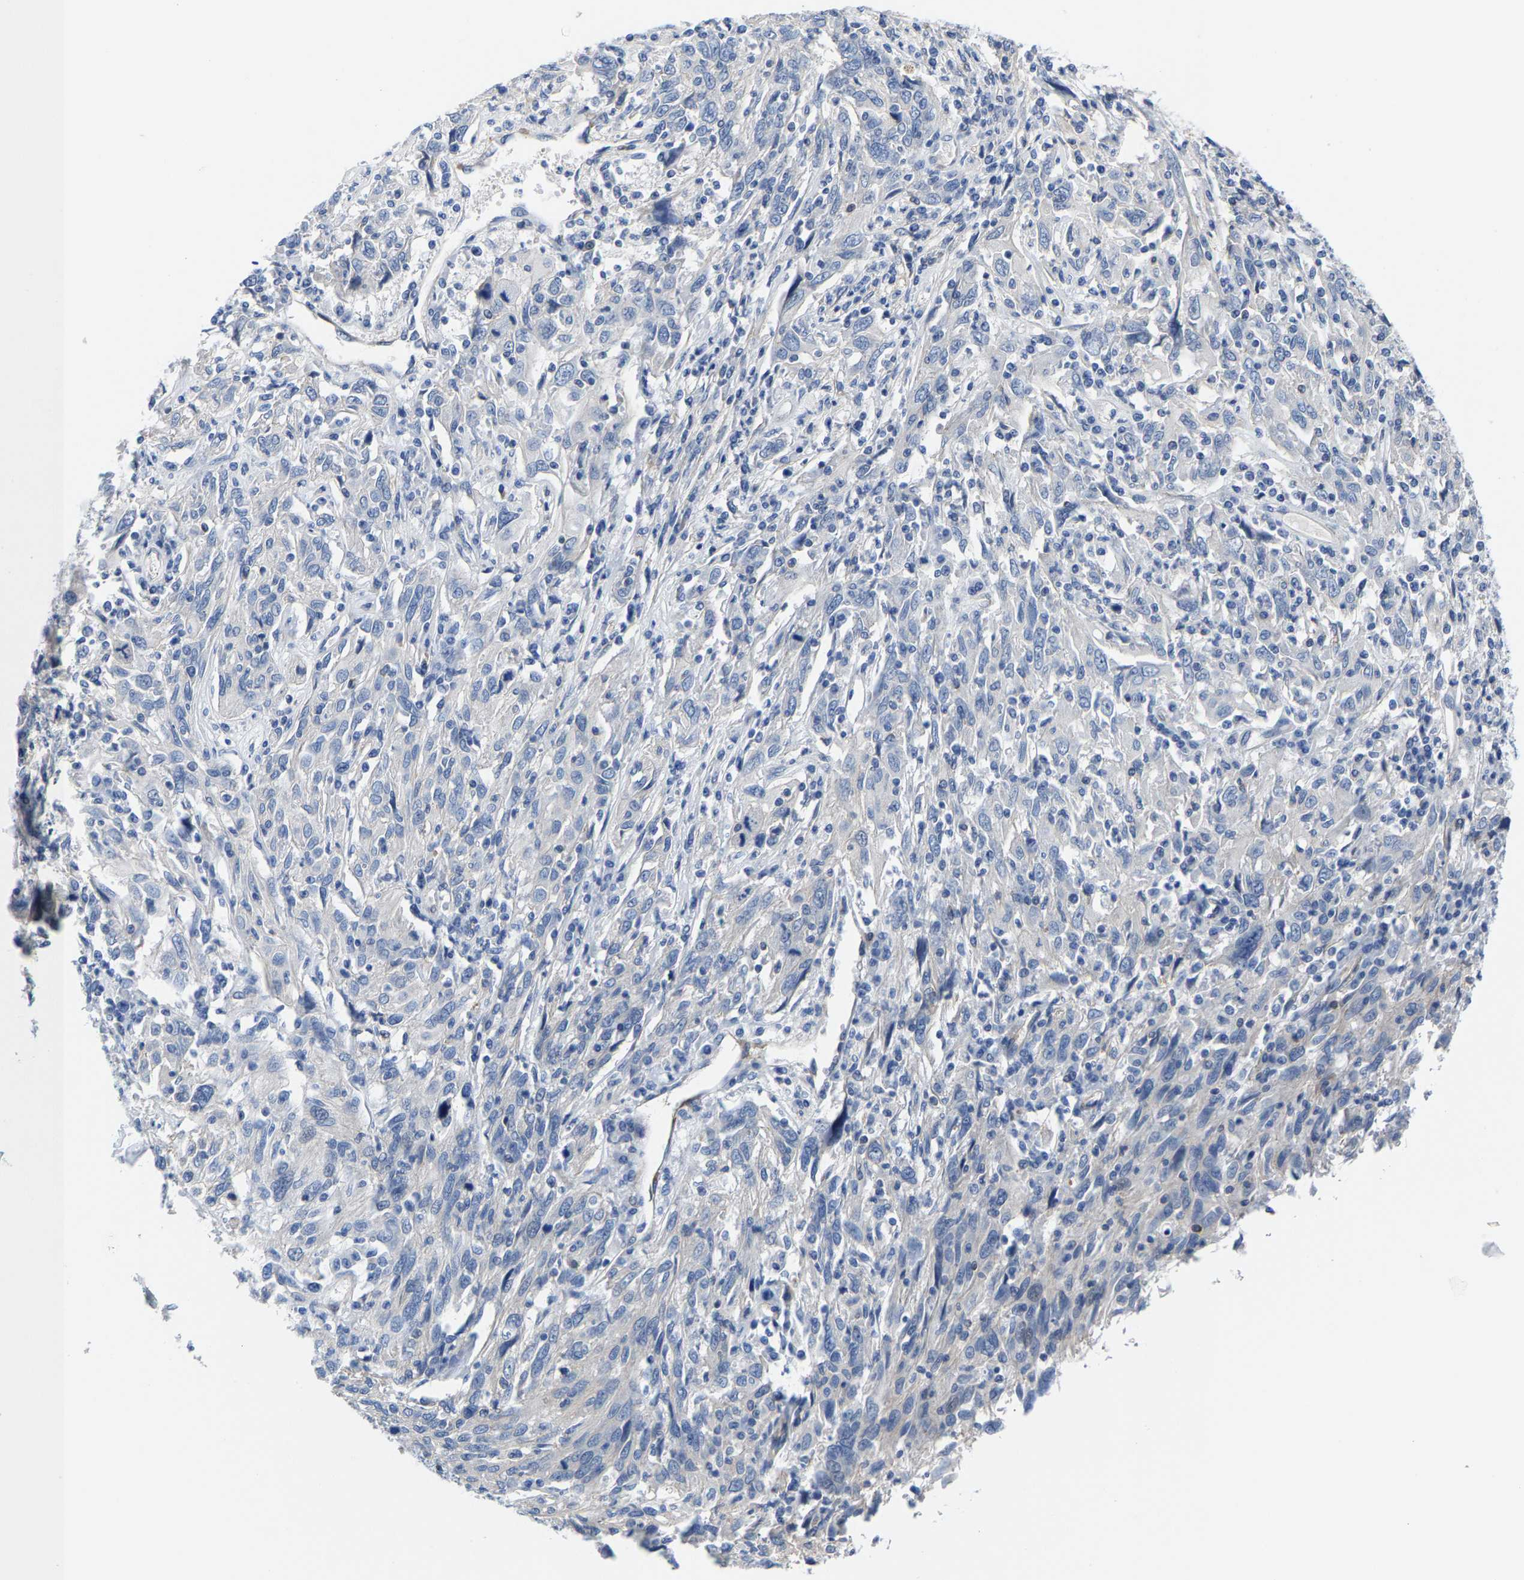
{"staining": {"intensity": "negative", "quantity": "none", "location": "none"}, "tissue": "cervical cancer", "cell_type": "Tumor cells", "image_type": "cancer", "snomed": [{"axis": "morphology", "description": "Squamous cell carcinoma, NOS"}, {"axis": "topography", "description": "Cervix"}], "caption": "High power microscopy histopathology image of an immunohistochemistry photomicrograph of cervical cancer (squamous cell carcinoma), revealing no significant staining in tumor cells.", "gene": "DSCAM", "patient": {"sex": "female", "age": 46}}